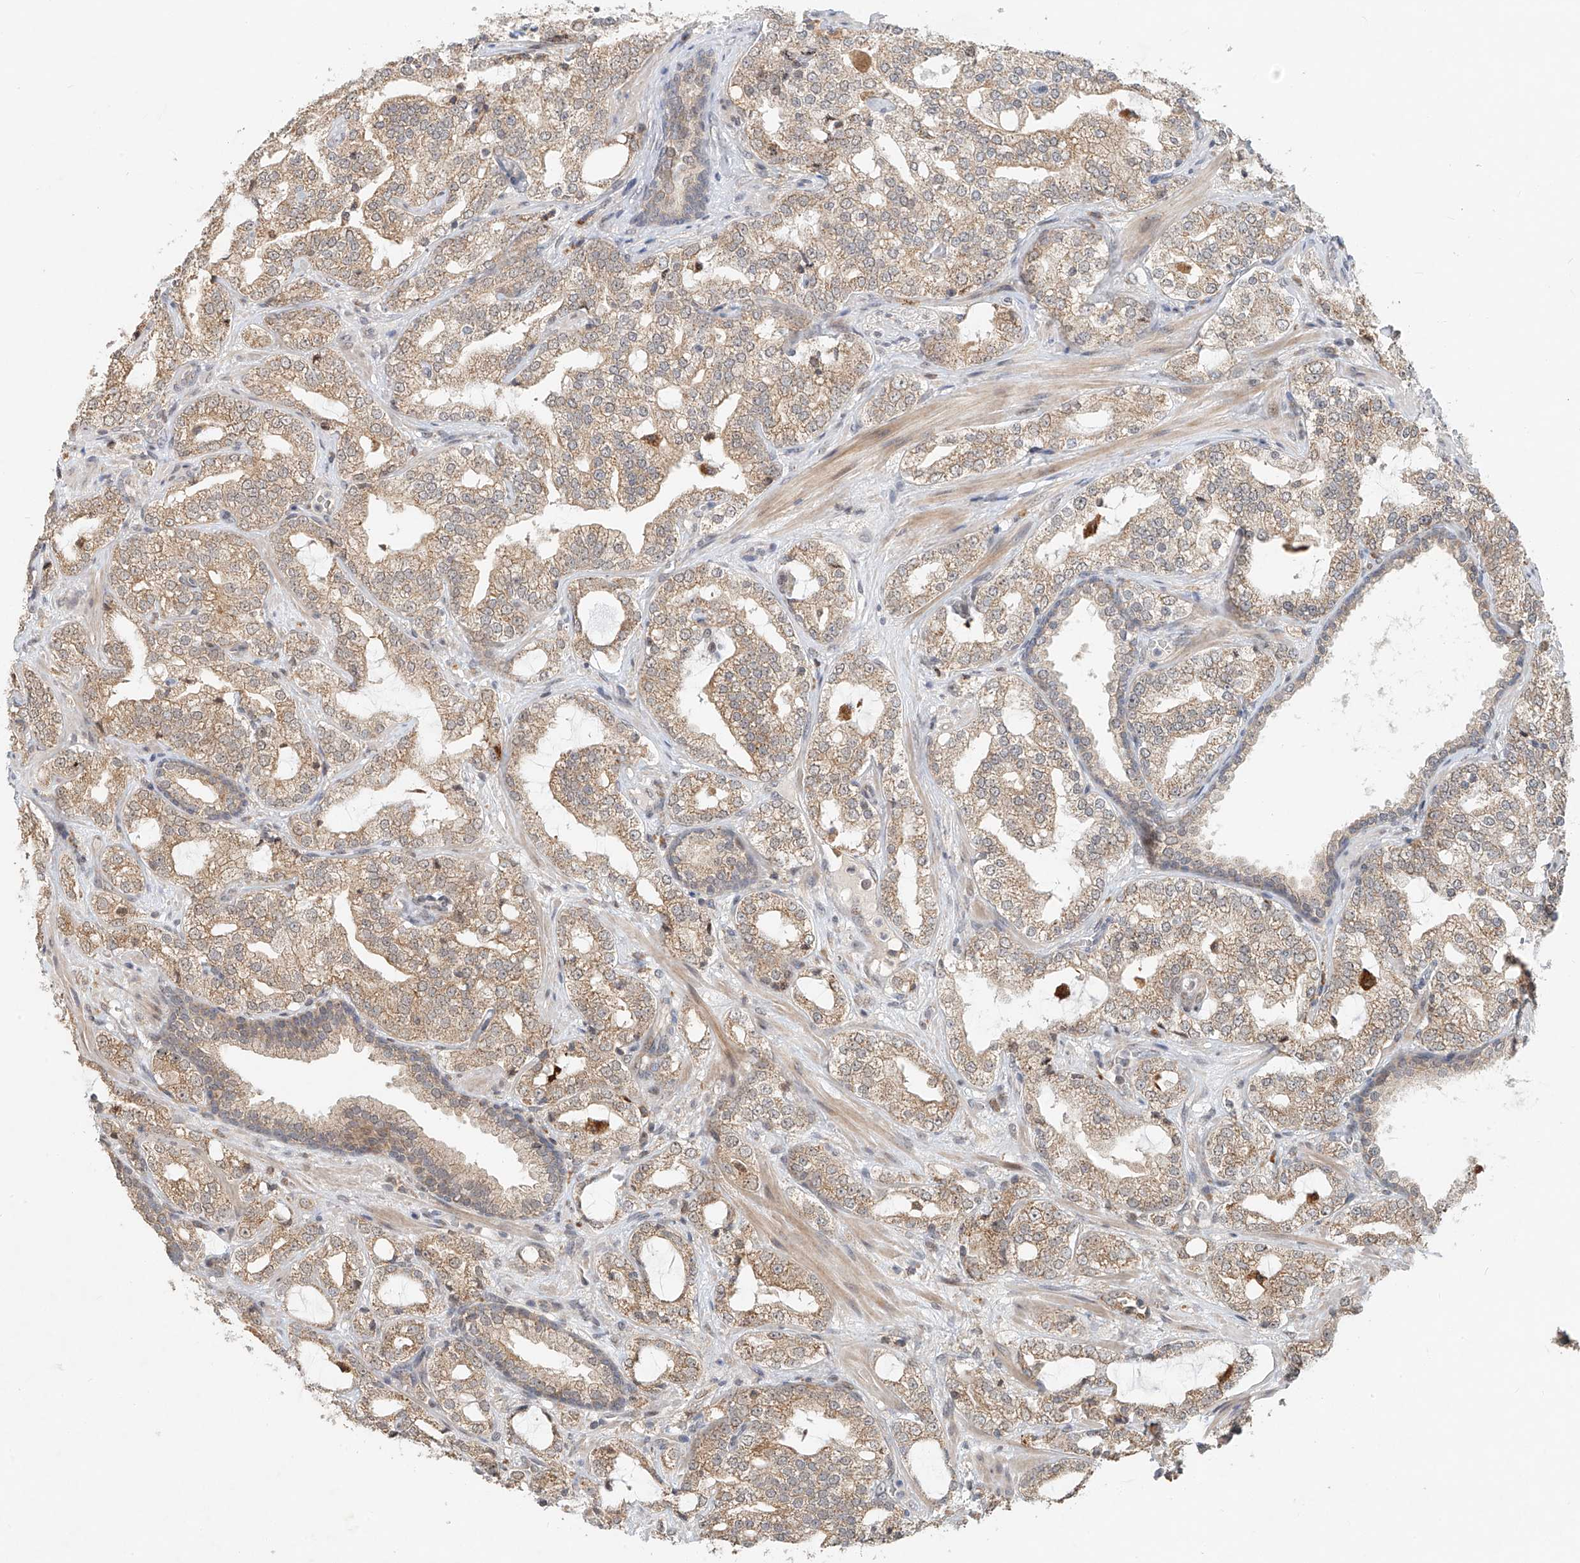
{"staining": {"intensity": "weak", "quantity": ">75%", "location": "cytoplasmic/membranous"}, "tissue": "prostate cancer", "cell_type": "Tumor cells", "image_type": "cancer", "snomed": [{"axis": "morphology", "description": "Adenocarcinoma, High grade"}, {"axis": "topography", "description": "Prostate"}], "caption": "A low amount of weak cytoplasmic/membranous positivity is identified in approximately >75% of tumor cells in adenocarcinoma (high-grade) (prostate) tissue. The staining was performed using DAB (3,3'-diaminobenzidine), with brown indicating positive protein expression. Nuclei are stained blue with hematoxylin.", "gene": "SYTL3", "patient": {"sex": "male", "age": 64}}